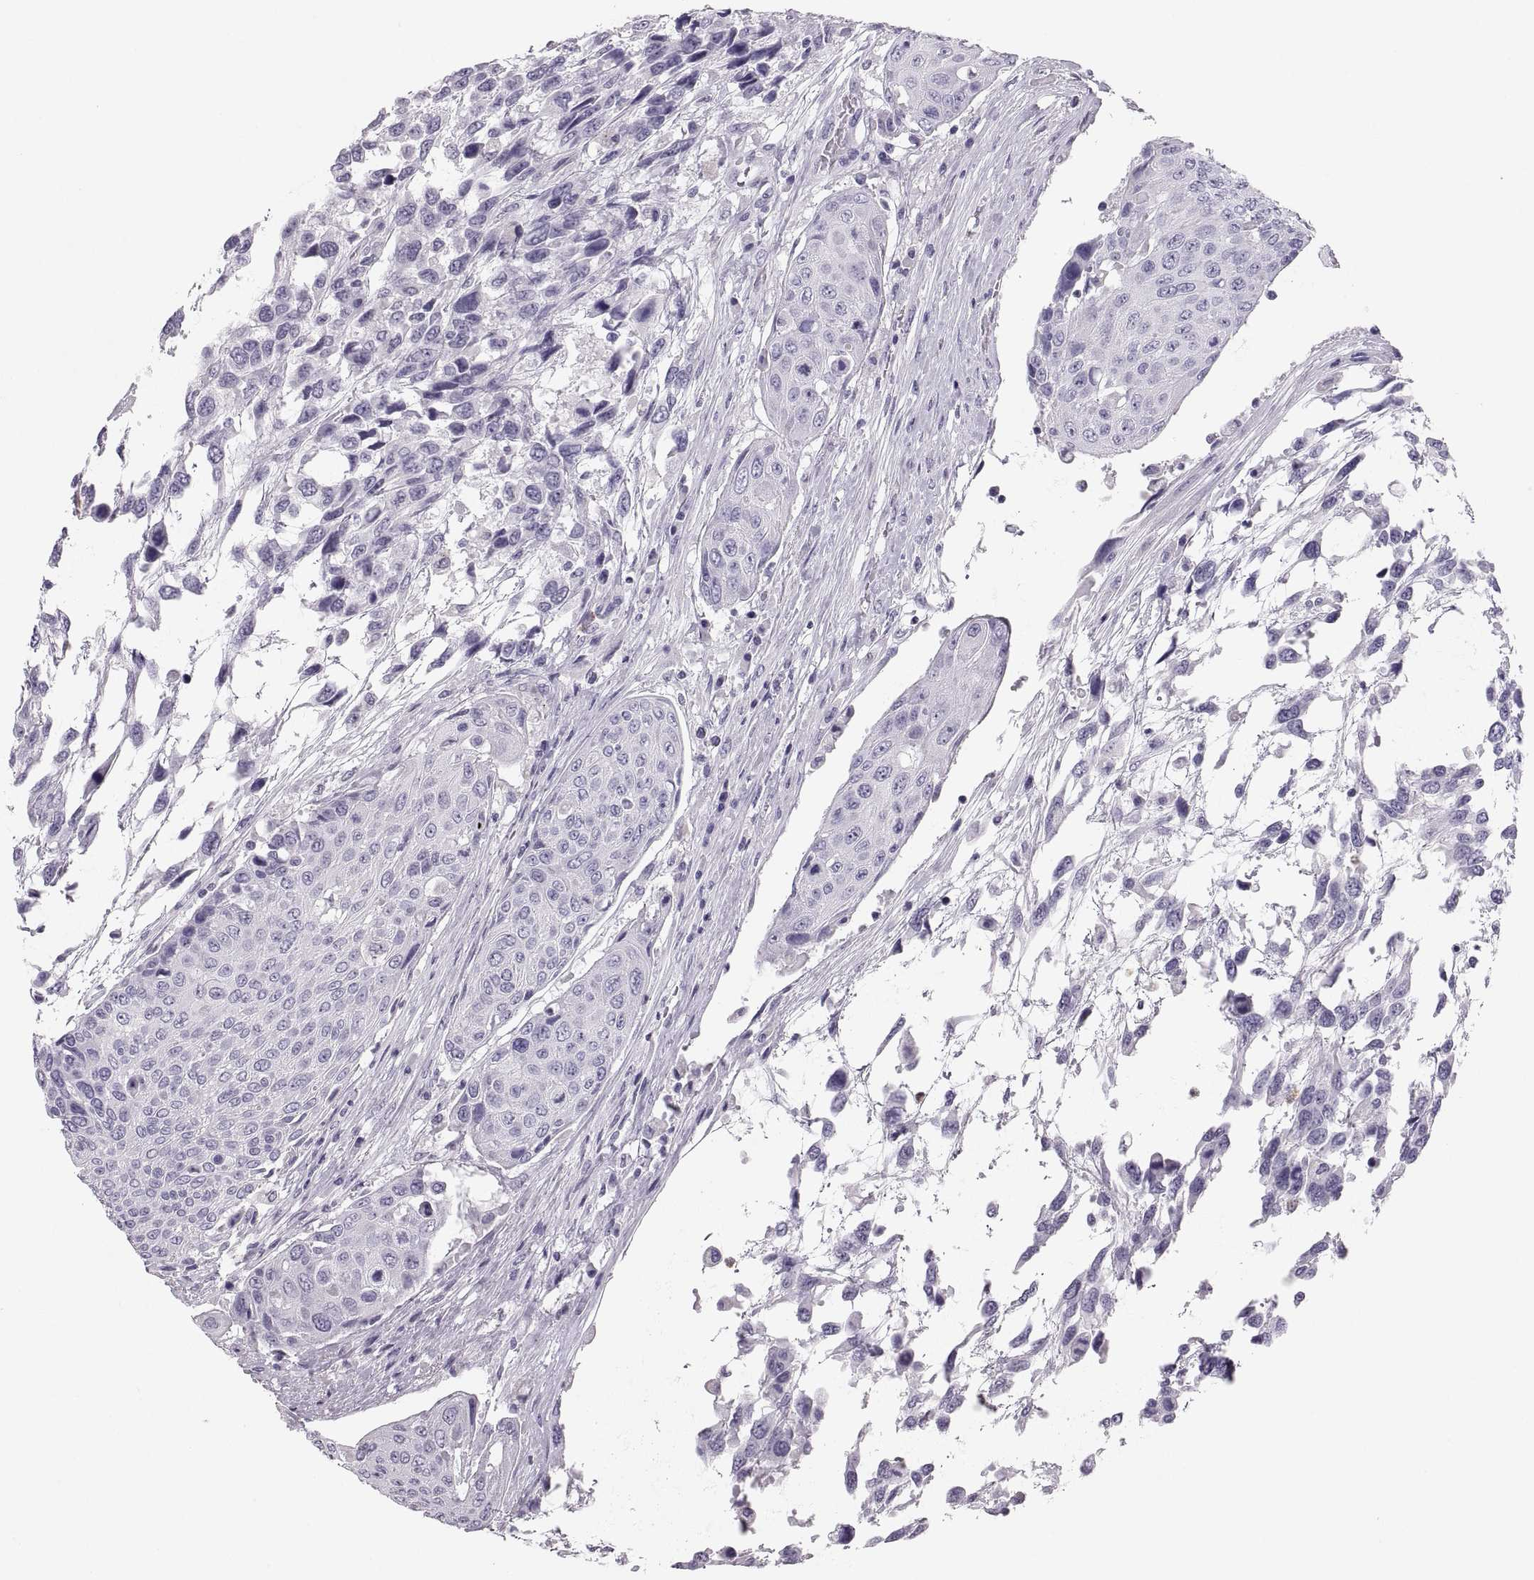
{"staining": {"intensity": "negative", "quantity": "none", "location": "none"}, "tissue": "urothelial cancer", "cell_type": "Tumor cells", "image_type": "cancer", "snomed": [{"axis": "morphology", "description": "Urothelial carcinoma, High grade"}, {"axis": "topography", "description": "Urinary bladder"}], "caption": "An image of urothelial carcinoma (high-grade) stained for a protein shows no brown staining in tumor cells.", "gene": "MILR1", "patient": {"sex": "female", "age": 70}}